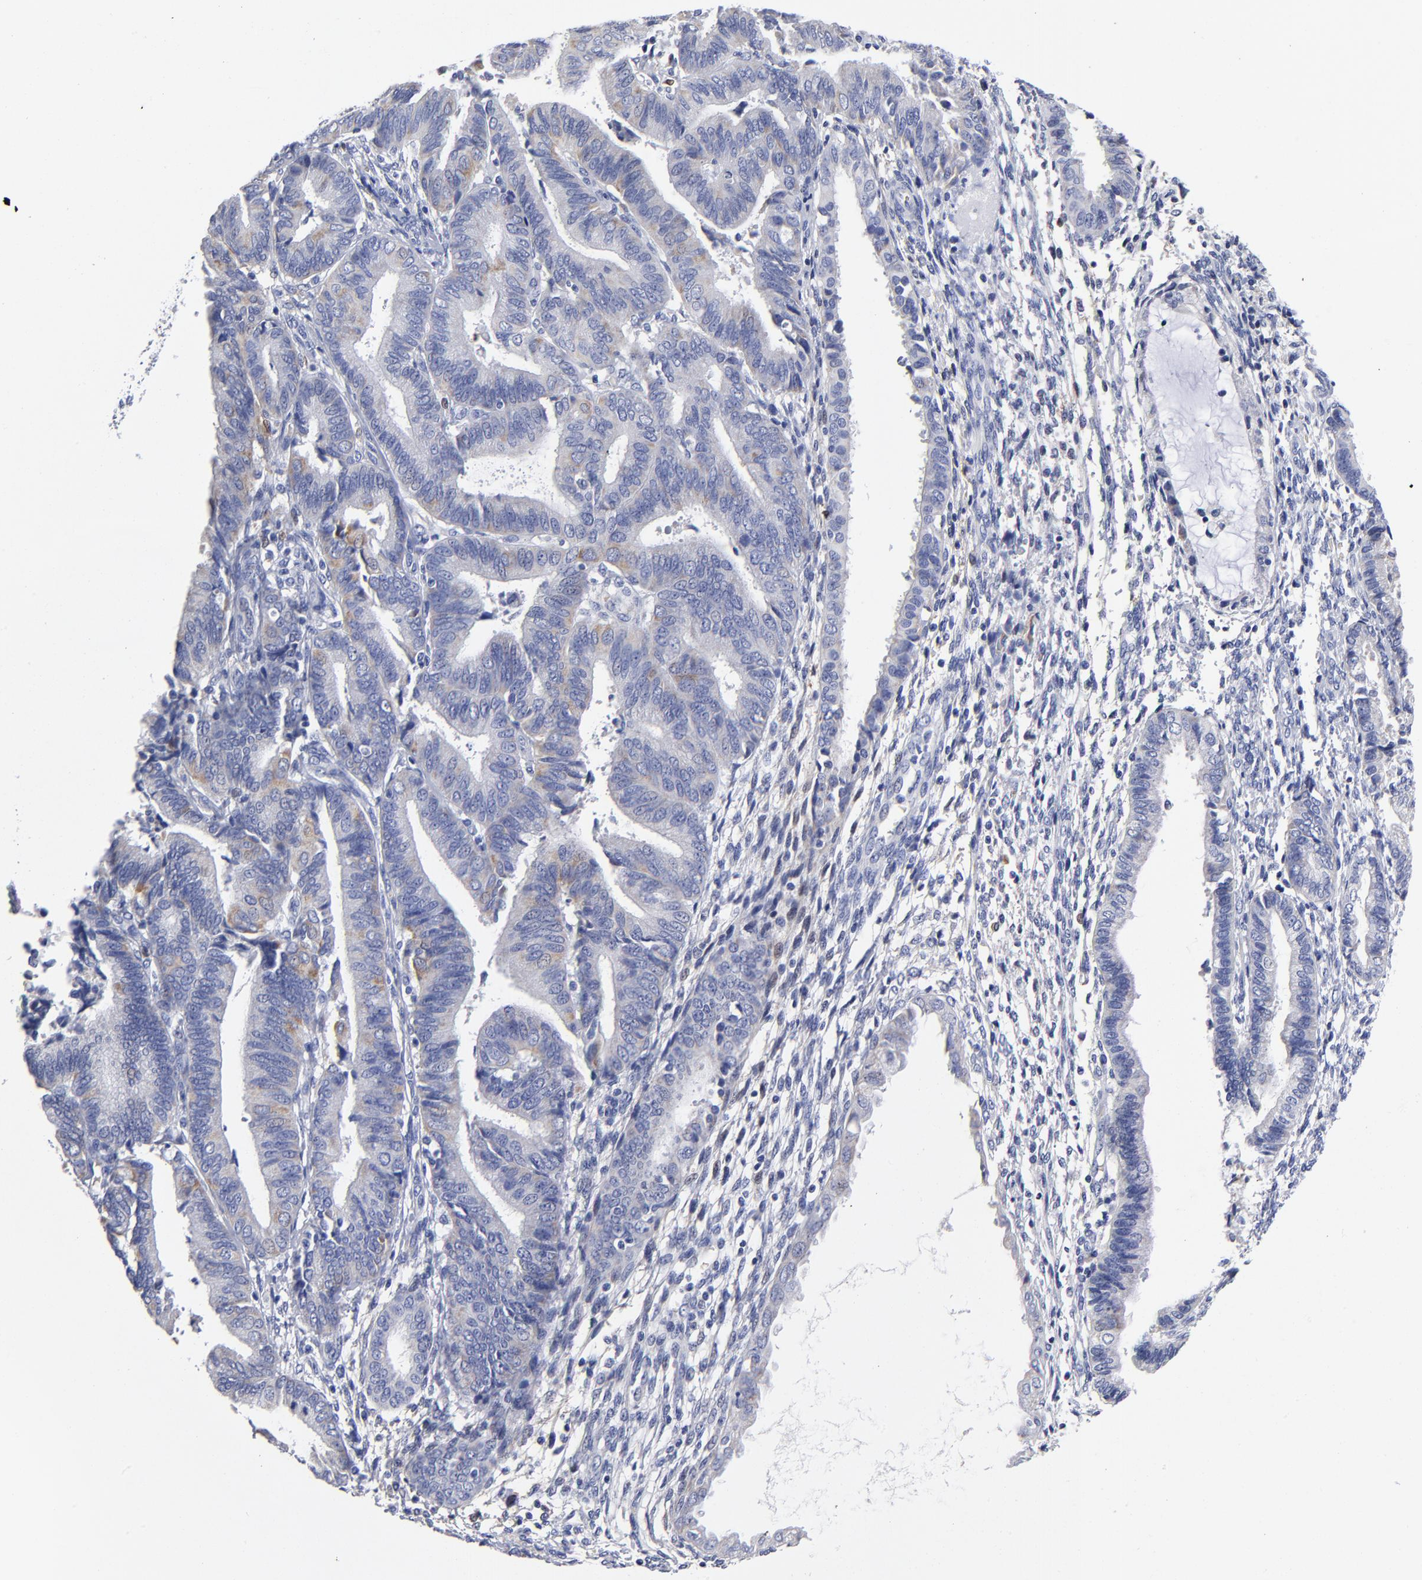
{"staining": {"intensity": "weak", "quantity": "<25%", "location": "cytoplasmic/membranous"}, "tissue": "endometrial cancer", "cell_type": "Tumor cells", "image_type": "cancer", "snomed": [{"axis": "morphology", "description": "Adenocarcinoma, NOS"}, {"axis": "topography", "description": "Endometrium"}], "caption": "Endometrial cancer (adenocarcinoma) was stained to show a protein in brown. There is no significant positivity in tumor cells.", "gene": "PTP4A1", "patient": {"sex": "female", "age": 63}}